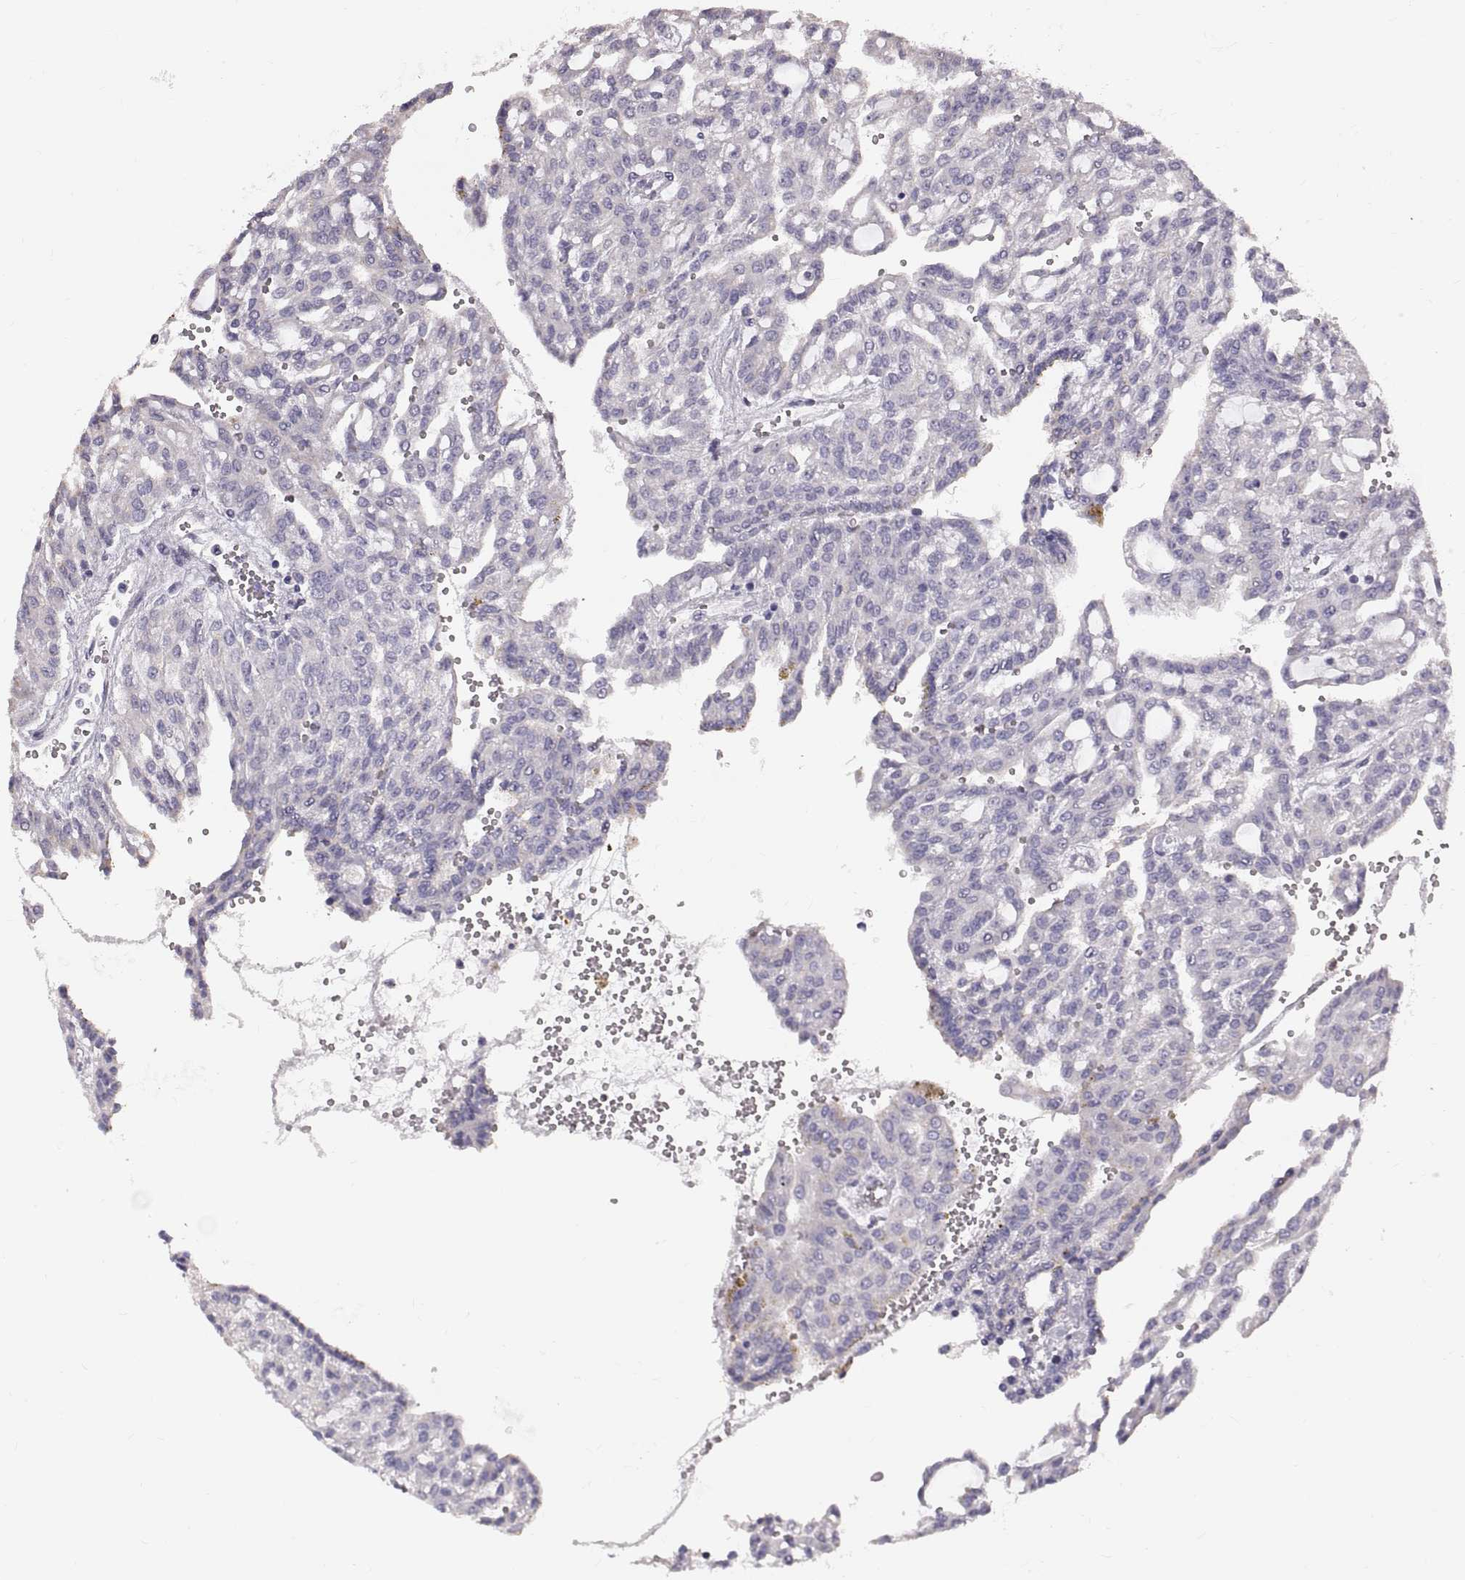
{"staining": {"intensity": "negative", "quantity": "none", "location": "none"}, "tissue": "renal cancer", "cell_type": "Tumor cells", "image_type": "cancer", "snomed": [{"axis": "morphology", "description": "Adenocarcinoma, NOS"}, {"axis": "topography", "description": "Kidney"}], "caption": "Renal cancer was stained to show a protein in brown. There is no significant staining in tumor cells. (Immunohistochemistry, brightfield microscopy, high magnification).", "gene": "WFDC8", "patient": {"sex": "male", "age": 63}}